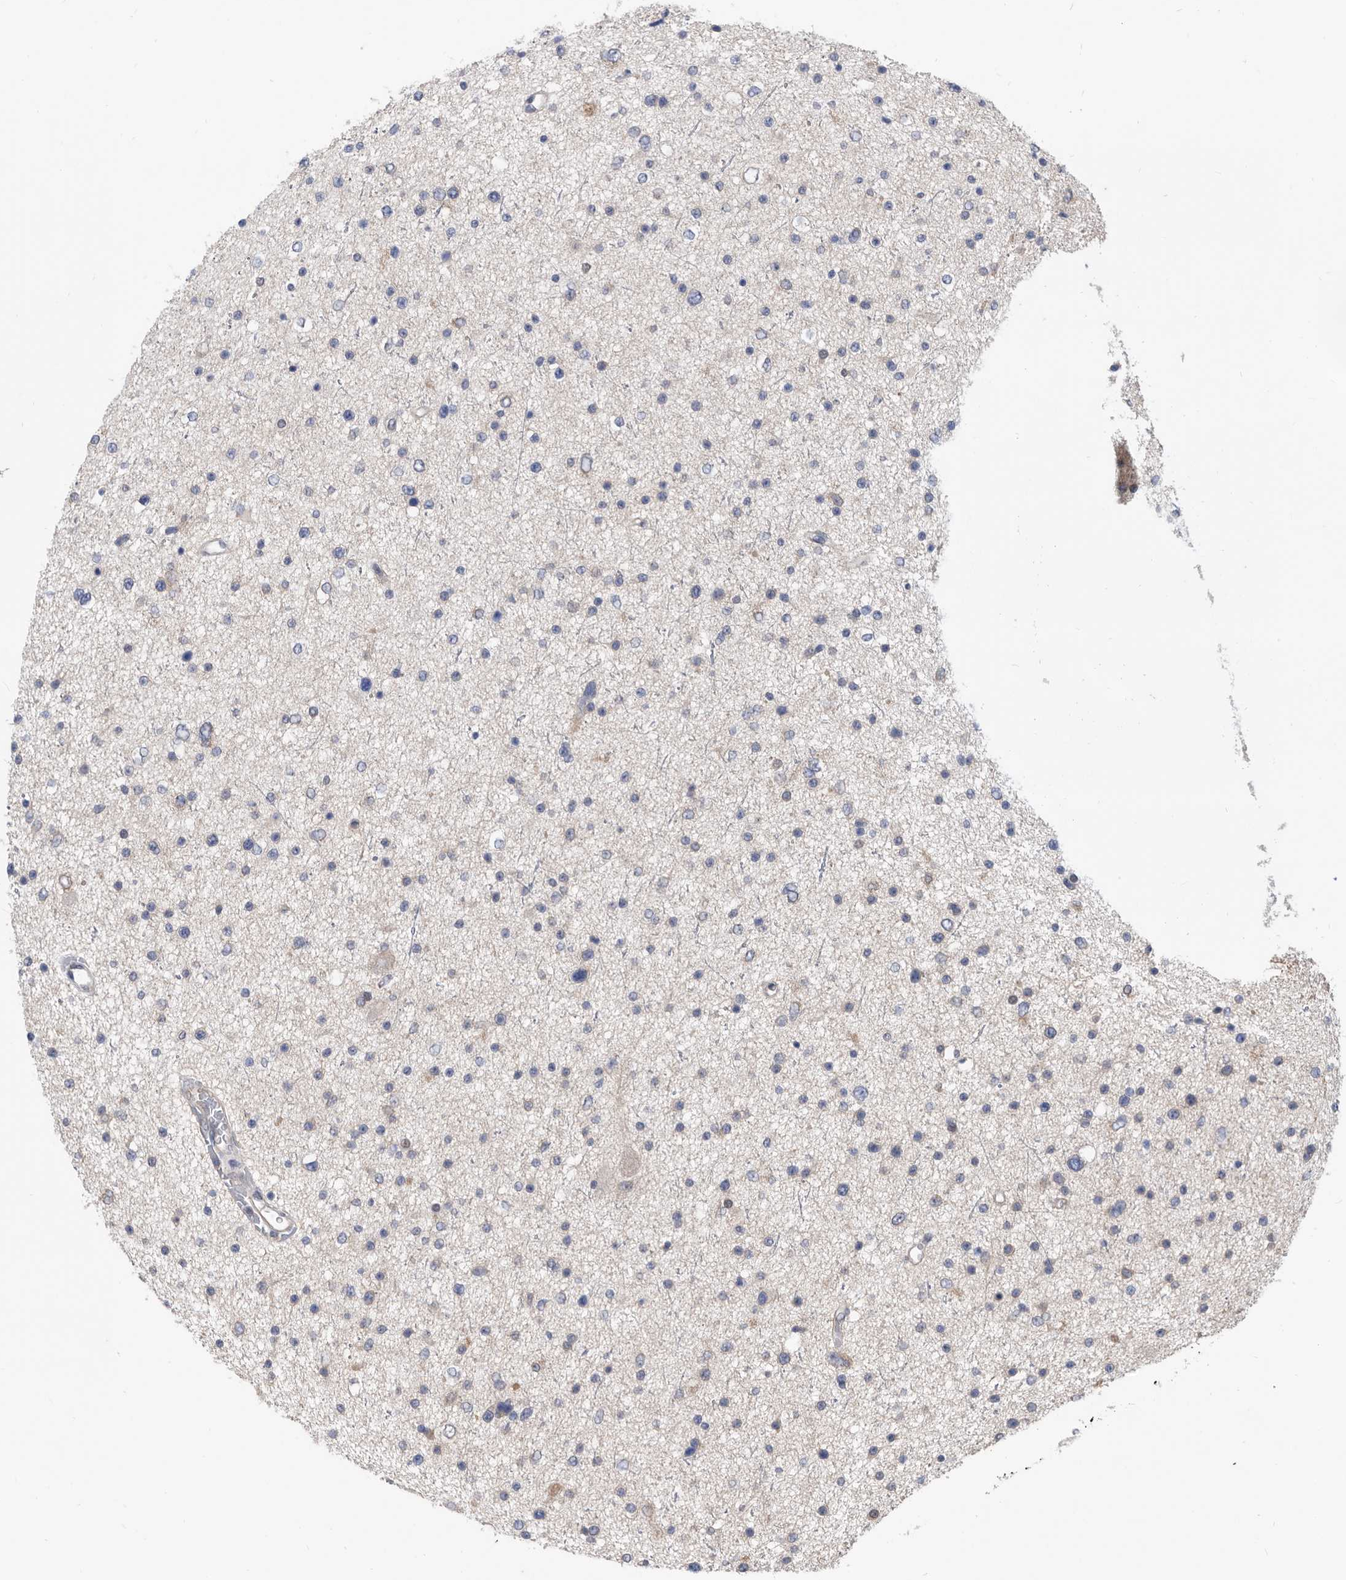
{"staining": {"intensity": "negative", "quantity": "none", "location": "none"}, "tissue": "glioma", "cell_type": "Tumor cells", "image_type": "cancer", "snomed": [{"axis": "morphology", "description": "Glioma, malignant, Low grade"}, {"axis": "topography", "description": "Brain"}], "caption": "Glioma was stained to show a protein in brown. There is no significant staining in tumor cells.", "gene": "CCT4", "patient": {"sex": "female", "age": 37}}